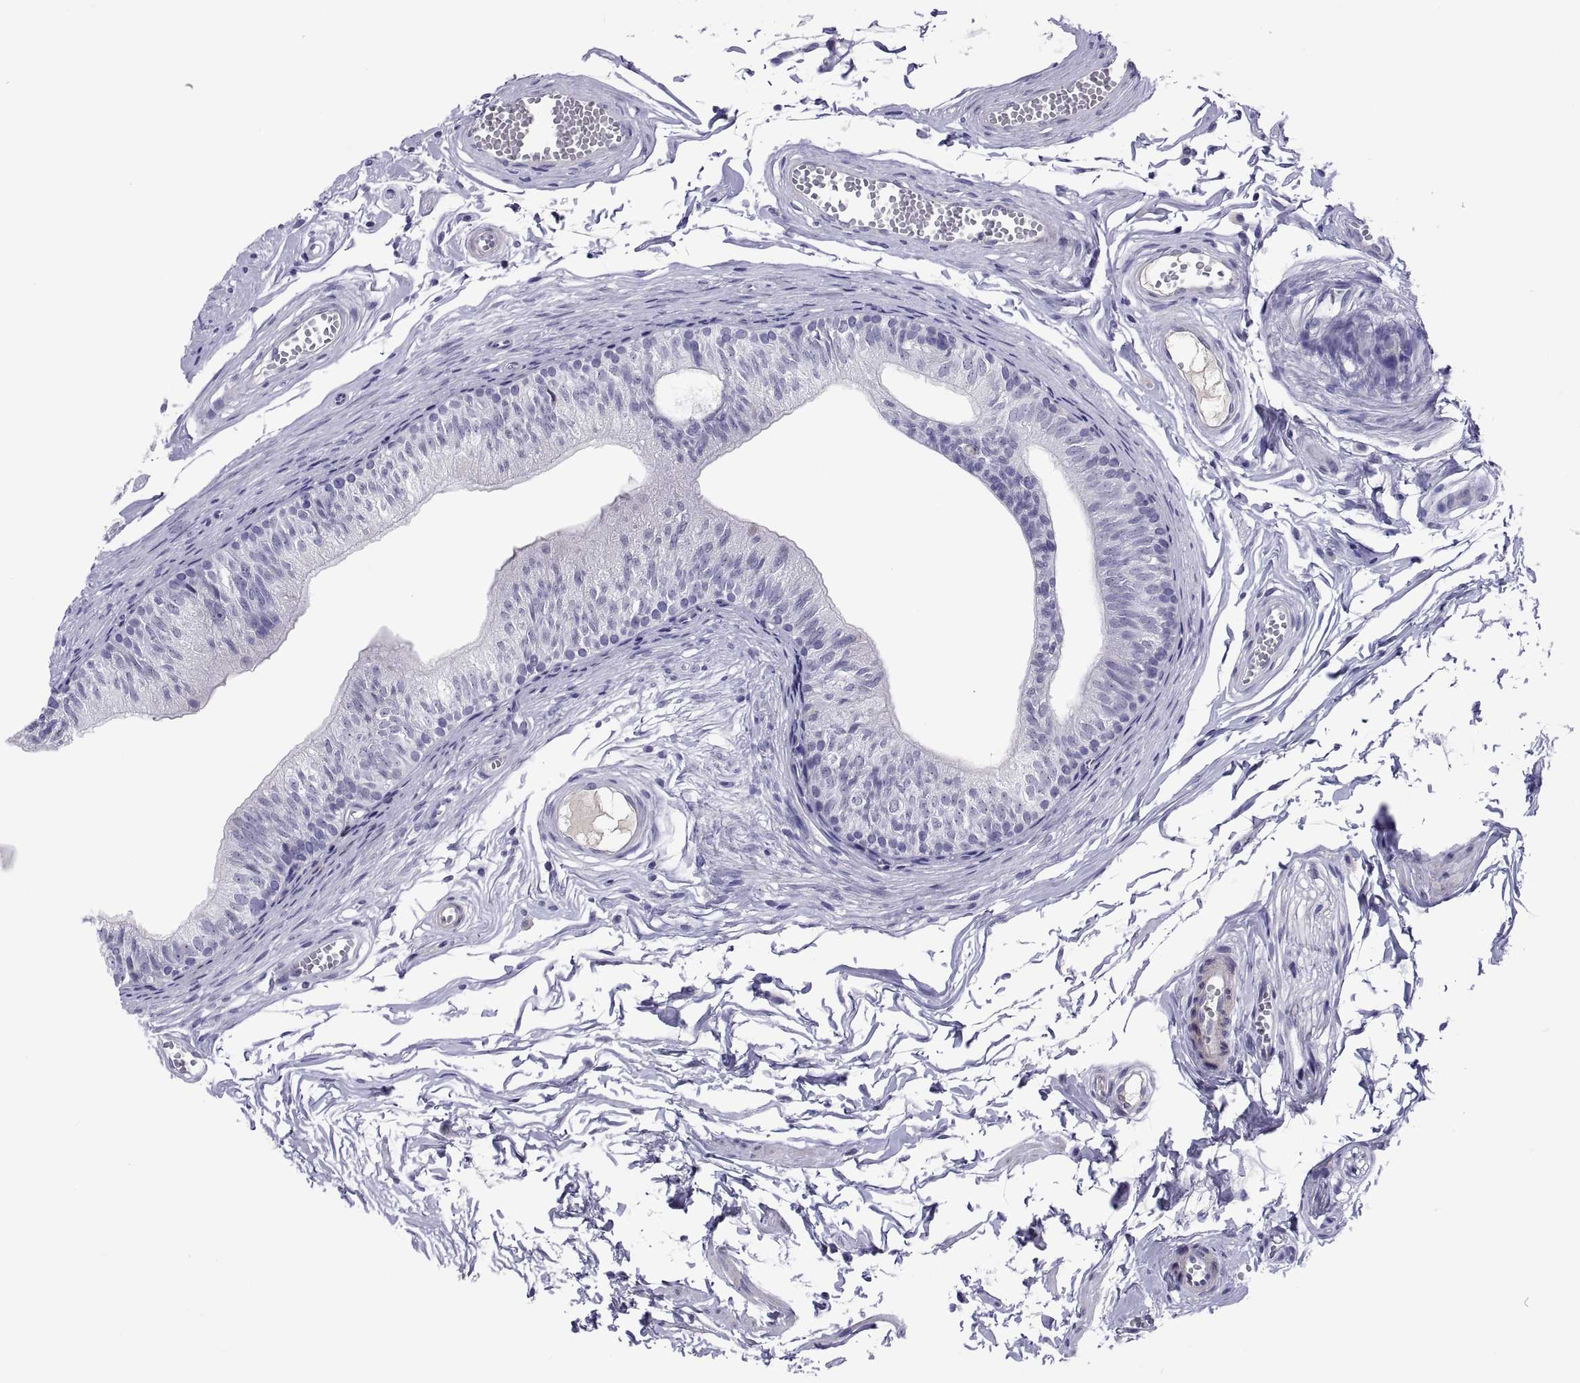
{"staining": {"intensity": "negative", "quantity": "none", "location": "none"}, "tissue": "epididymis", "cell_type": "Glandular cells", "image_type": "normal", "snomed": [{"axis": "morphology", "description": "Normal tissue, NOS"}, {"axis": "topography", "description": "Epididymis"}], "caption": "Glandular cells show no significant protein expression in normal epididymis. (Stains: DAB (3,3'-diaminobenzidine) immunohistochemistry with hematoxylin counter stain, Microscopy: brightfield microscopy at high magnification).", "gene": "CHCT1", "patient": {"sex": "male", "age": 22}}